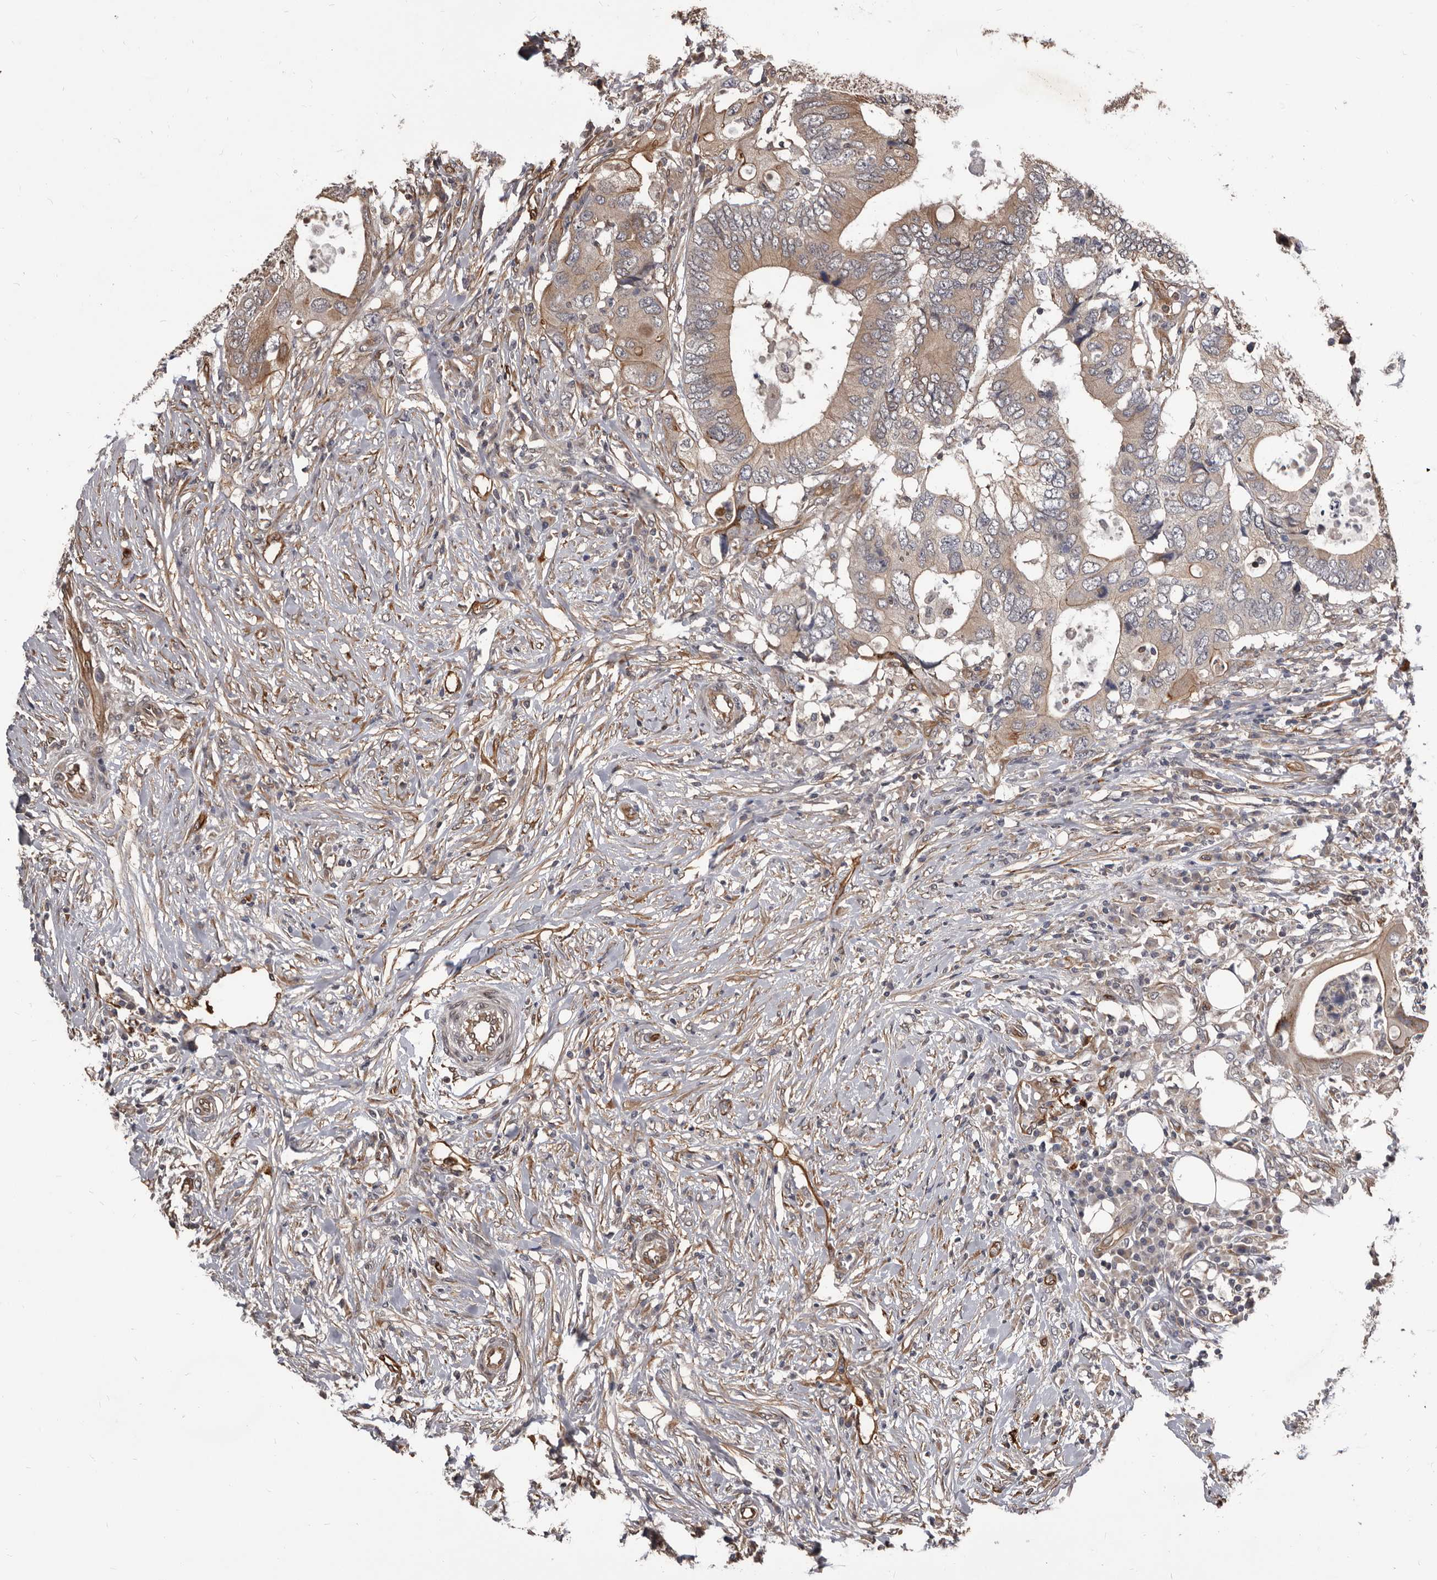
{"staining": {"intensity": "weak", "quantity": ">75%", "location": "cytoplasmic/membranous"}, "tissue": "colorectal cancer", "cell_type": "Tumor cells", "image_type": "cancer", "snomed": [{"axis": "morphology", "description": "Adenocarcinoma, NOS"}, {"axis": "topography", "description": "Colon"}], "caption": "Human colorectal cancer stained with a protein marker demonstrates weak staining in tumor cells.", "gene": "ADAMTS20", "patient": {"sex": "male", "age": 71}}